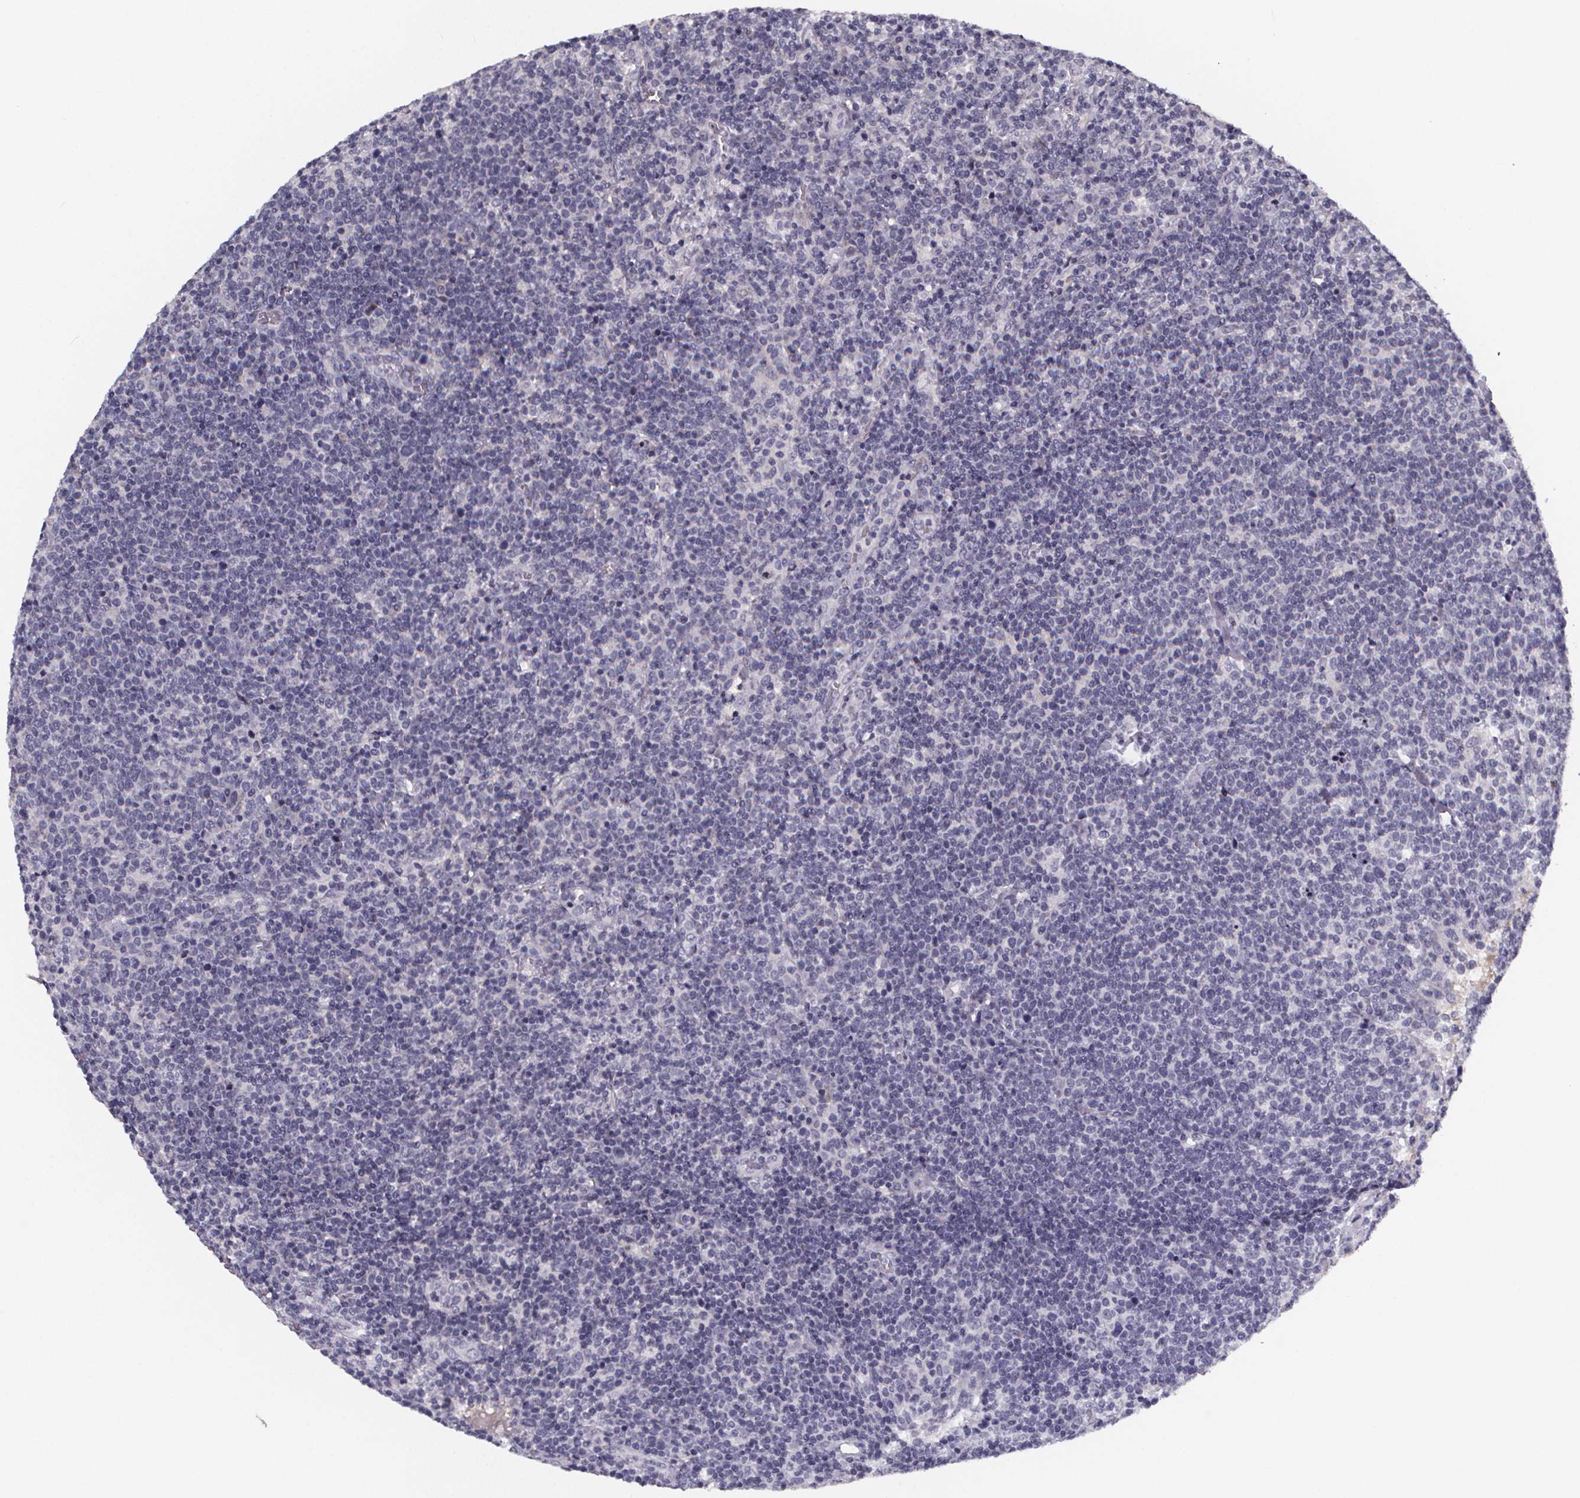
{"staining": {"intensity": "negative", "quantity": "none", "location": "none"}, "tissue": "lymphoma", "cell_type": "Tumor cells", "image_type": "cancer", "snomed": [{"axis": "morphology", "description": "Malignant lymphoma, non-Hodgkin's type, High grade"}, {"axis": "topography", "description": "Lymph node"}], "caption": "Lymphoma was stained to show a protein in brown. There is no significant staining in tumor cells.", "gene": "AGT", "patient": {"sex": "male", "age": 61}}